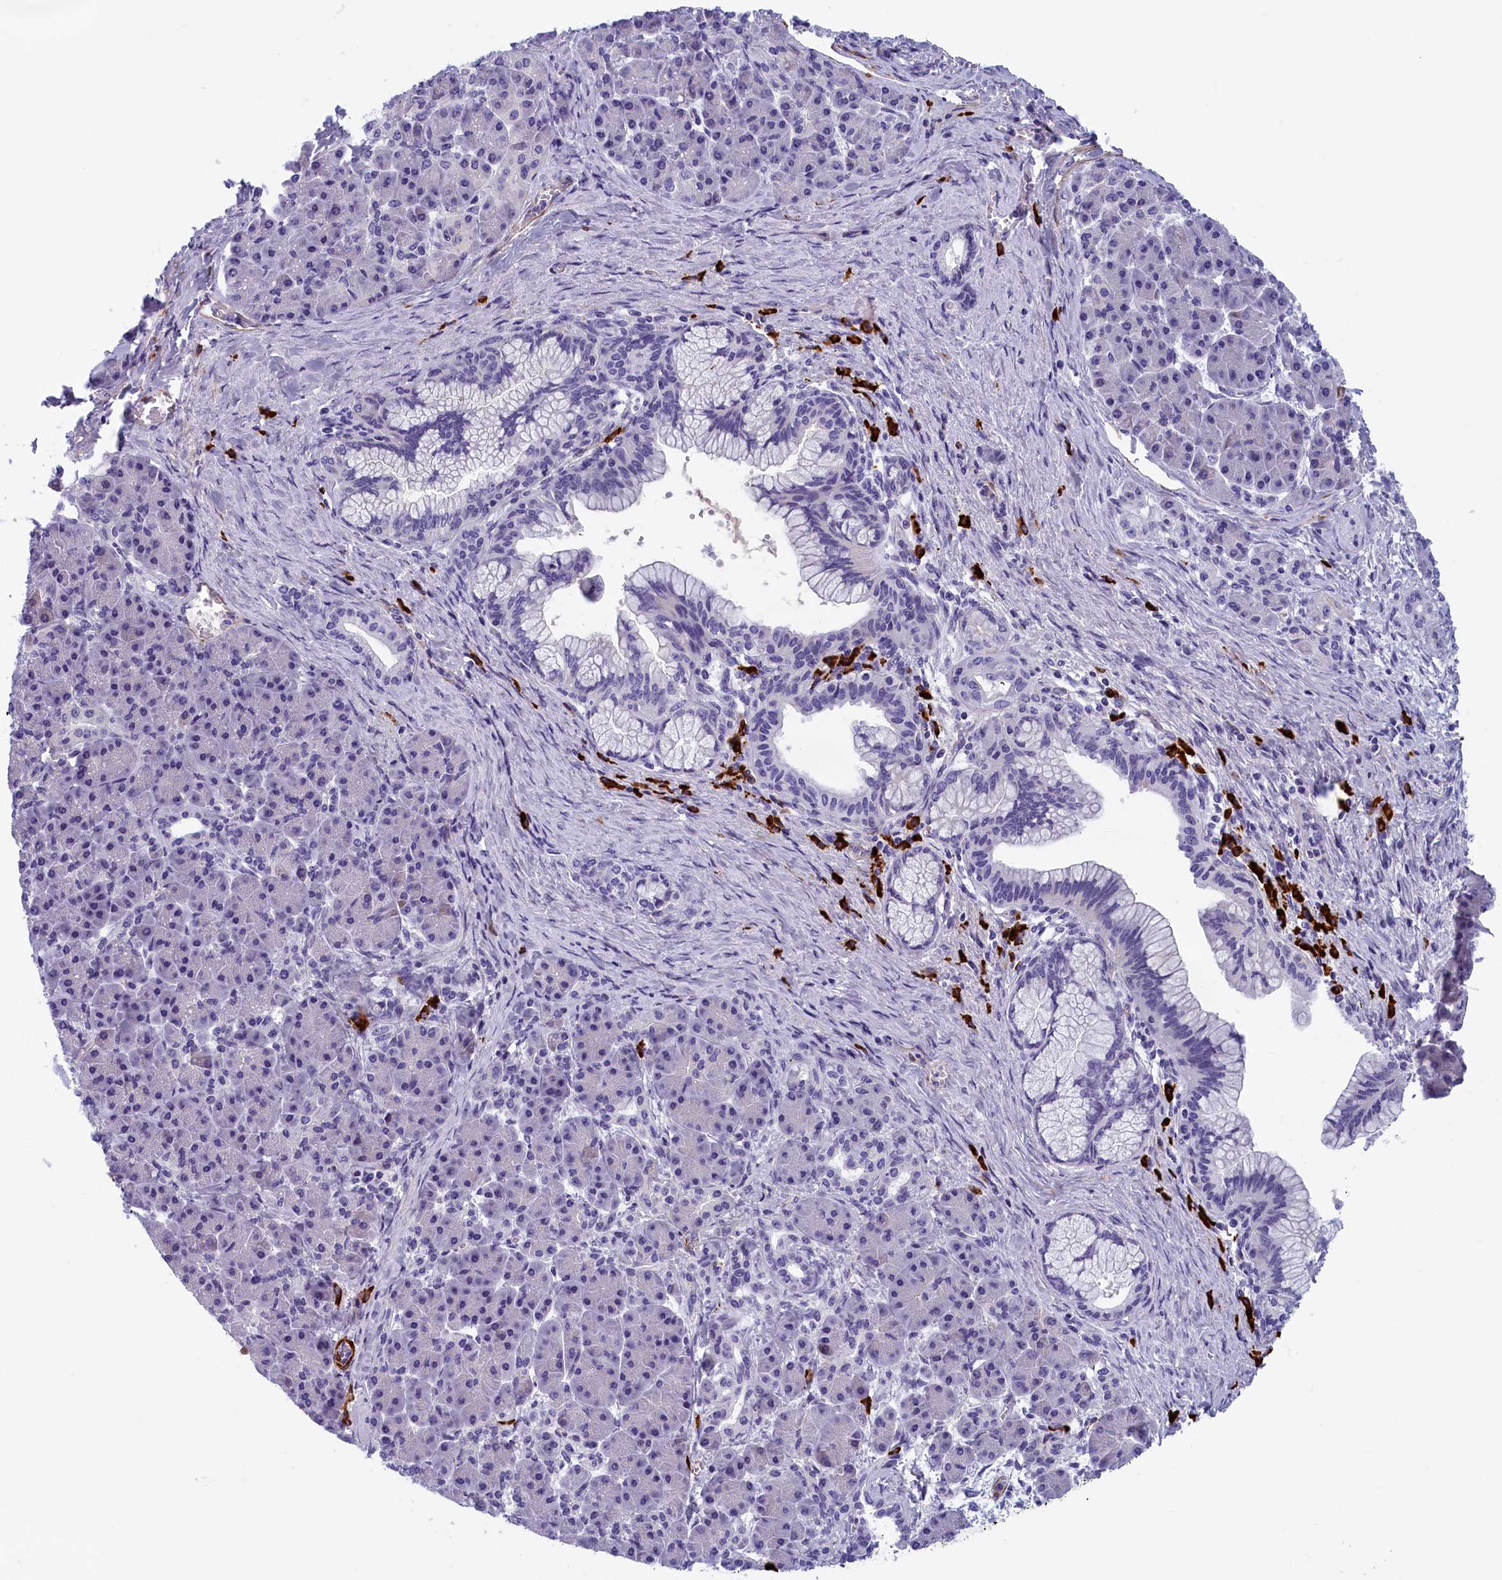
{"staining": {"intensity": "negative", "quantity": "none", "location": "none"}, "tissue": "pancreatic cancer", "cell_type": "Tumor cells", "image_type": "cancer", "snomed": [{"axis": "morphology", "description": "Normal tissue, NOS"}, {"axis": "morphology", "description": "Adenocarcinoma, NOS"}, {"axis": "topography", "description": "Pancreas"}], "caption": "The image exhibits no significant positivity in tumor cells of pancreatic adenocarcinoma.", "gene": "BCL2L13", "patient": {"sex": "female", "age": 55}}